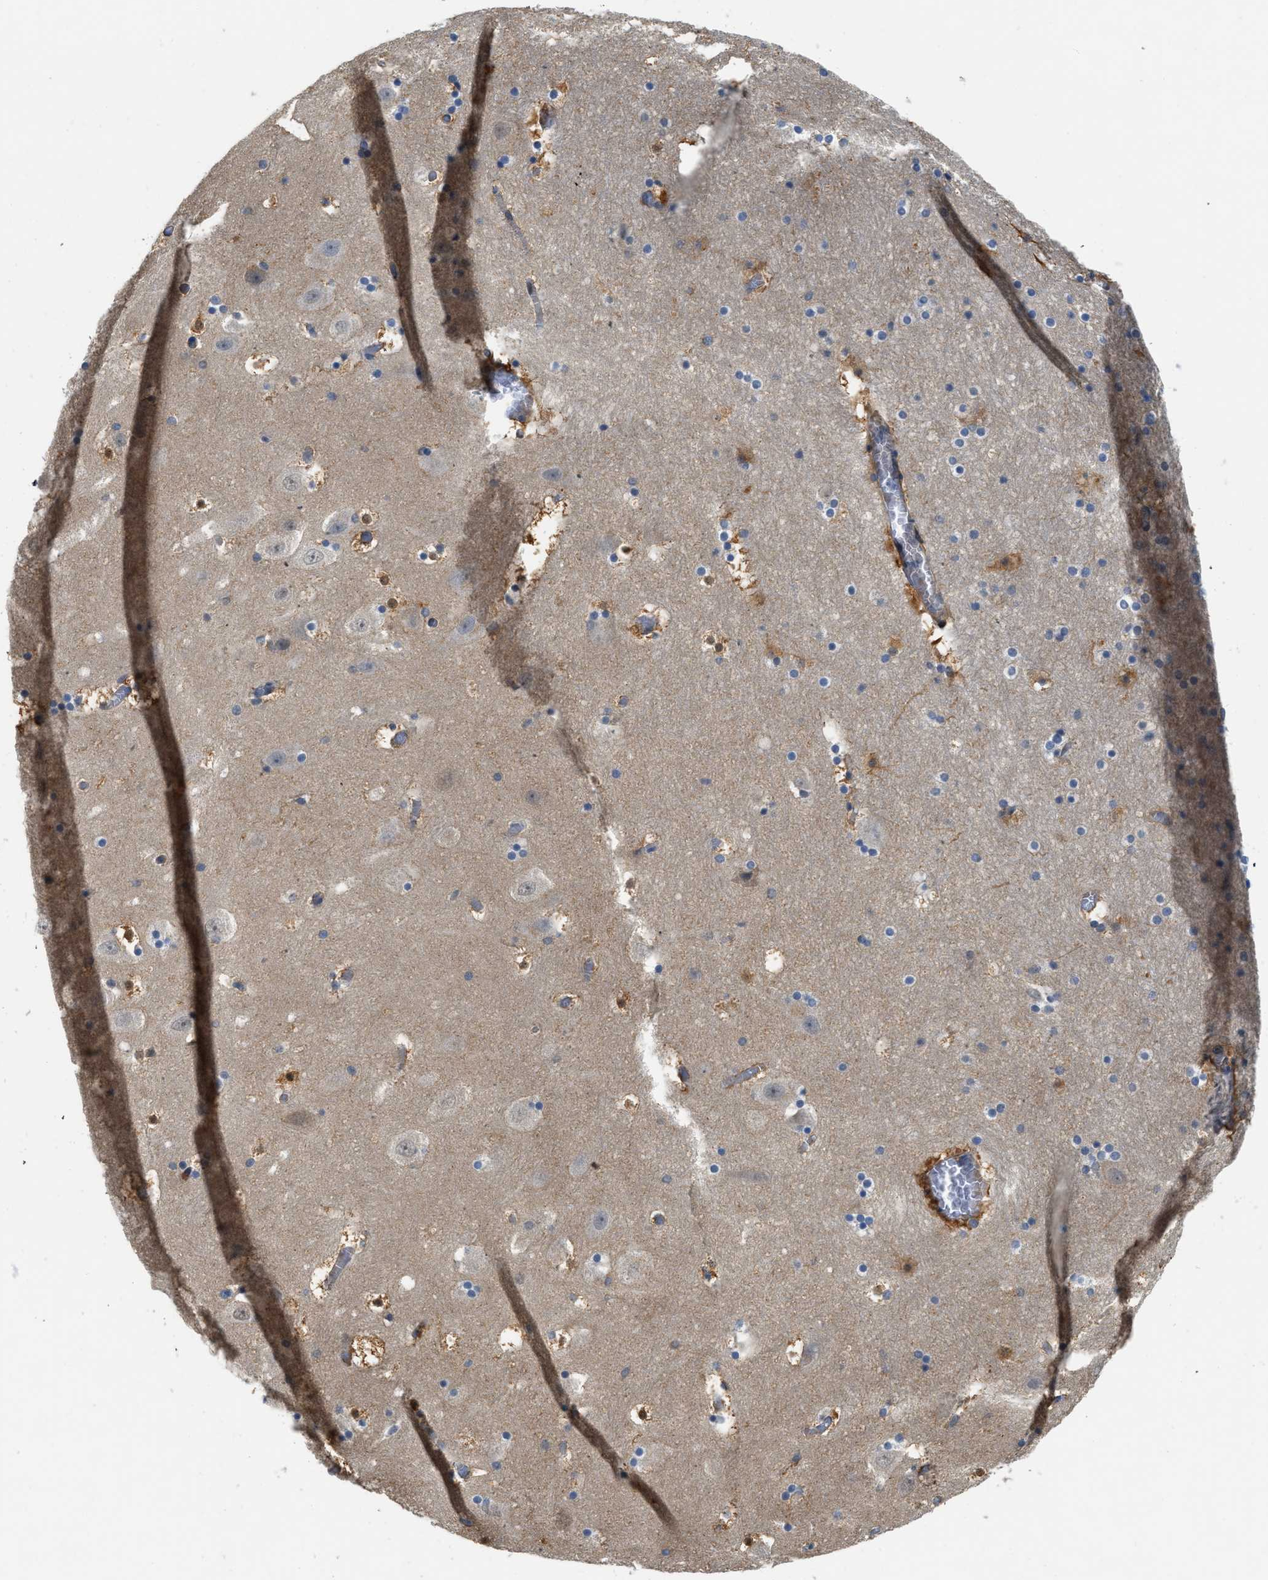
{"staining": {"intensity": "moderate", "quantity": "<25%", "location": "cytoplasmic/membranous"}, "tissue": "hippocampus", "cell_type": "Glial cells", "image_type": "normal", "snomed": [{"axis": "morphology", "description": "Normal tissue, NOS"}, {"axis": "topography", "description": "Hippocampus"}], "caption": "Brown immunohistochemical staining in benign human hippocampus displays moderate cytoplasmic/membranous positivity in approximately <25% of glial cells.", "gene": "GPR31", "patient": {"sex": "male", "age": 45}}